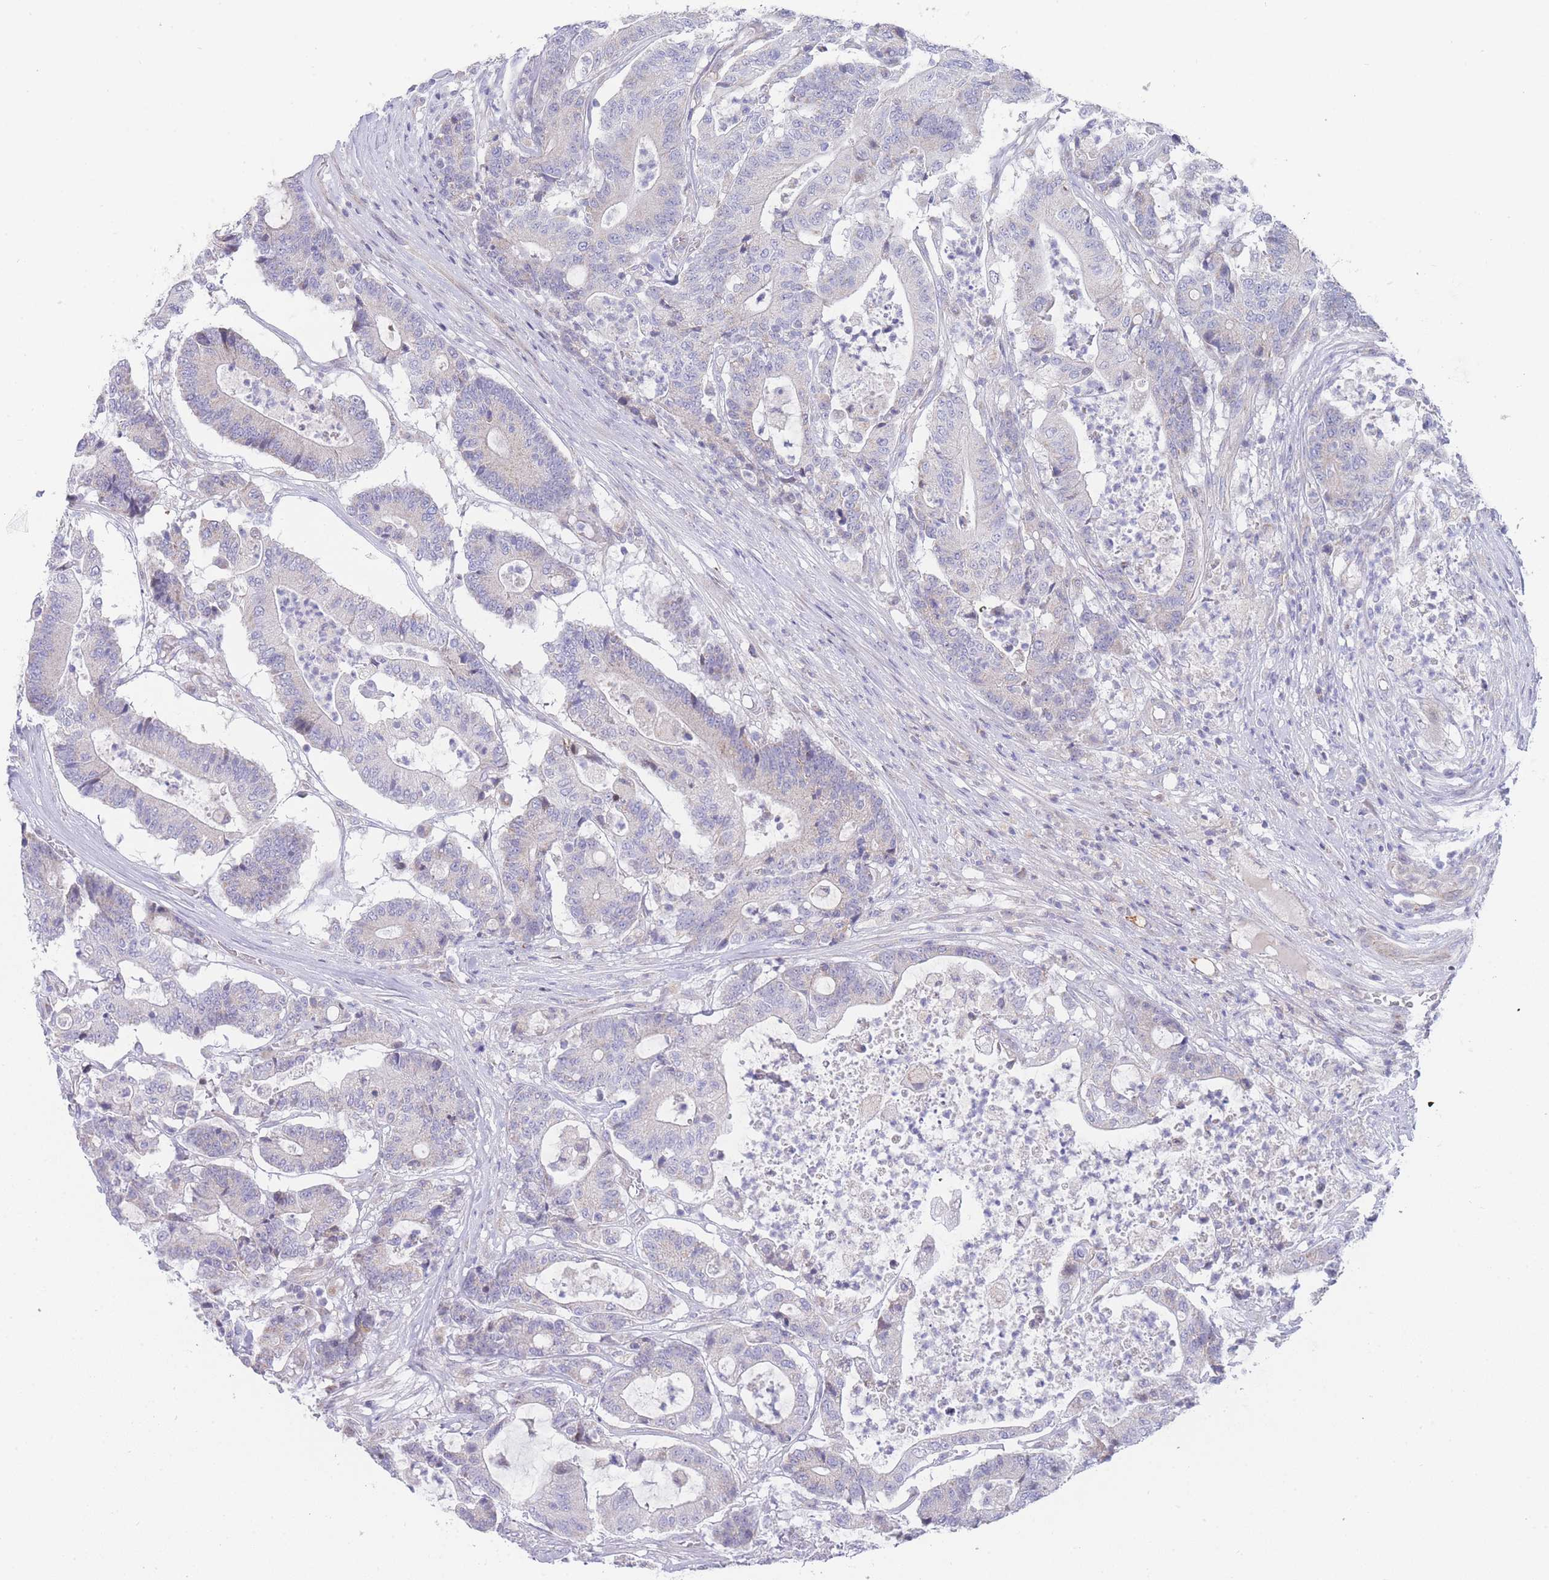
{"staining": {"intensity": "negative", "quantity": "none", "location": "none"}, "tissue": "colorectal cancer", "cell_type": "Tumor cells", "image_type": "cancer", "snomed": [{"axis": "morphology", "description": "Adenocarcinoma, NOS"}, {"axis": "topography", "description": "Colon"}], "caption": "Immunohistochemistry (IHC) histopathology image of human adenocarcinoma (colorectal) stained for a protein (brown), which shows no expression in tumor cells. (Brightfield microscopy of DAB (3,3'-diaminobenzidine) immunohistochemistry at high magnification).", "gene": "GPAM", "patient": {"sex": "female", "age": 84}}